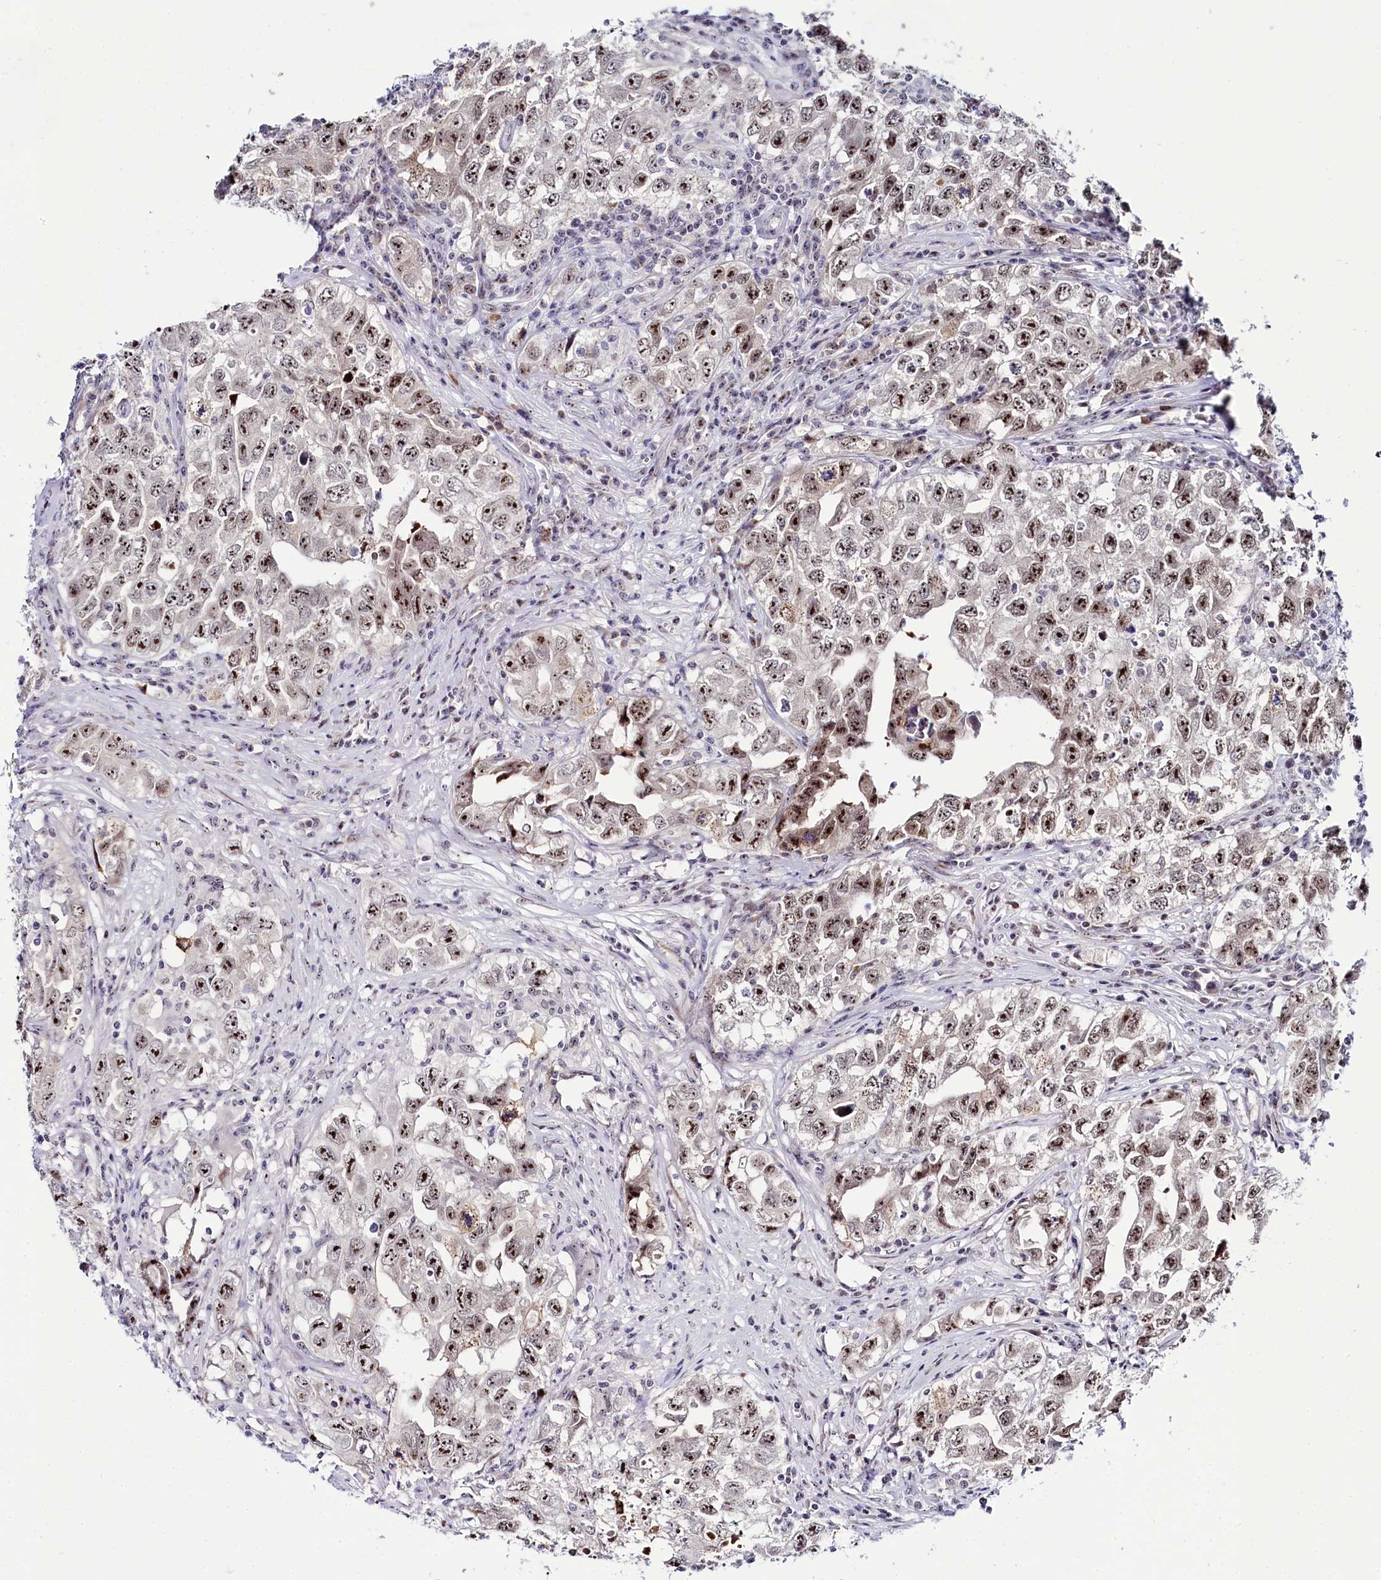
{"staining": {"intensity": "moderate", "quantity": ">75%", "location": "nuclear"}, "tissue": "testis cancer", "cell_type": "Tumor cells", "image_type": "cancer", "snomed": [{"axis": "morphology", "description": "Seminoma, NOS"}, {"axis": "morphology", "description": "Carcinoma, Embryonal, NOS"}, {"axis": "topography", "description": "Testis"}], "caption": "A histopathology image showing moderate nuclear positivity in approximately >75% of tumor cells in testis cancer (embryonal carcinoma), as visualized by brown immunohistochemical staining.", "gene": "TCOF1", "patient": {"sex": "male", "age": 43}}